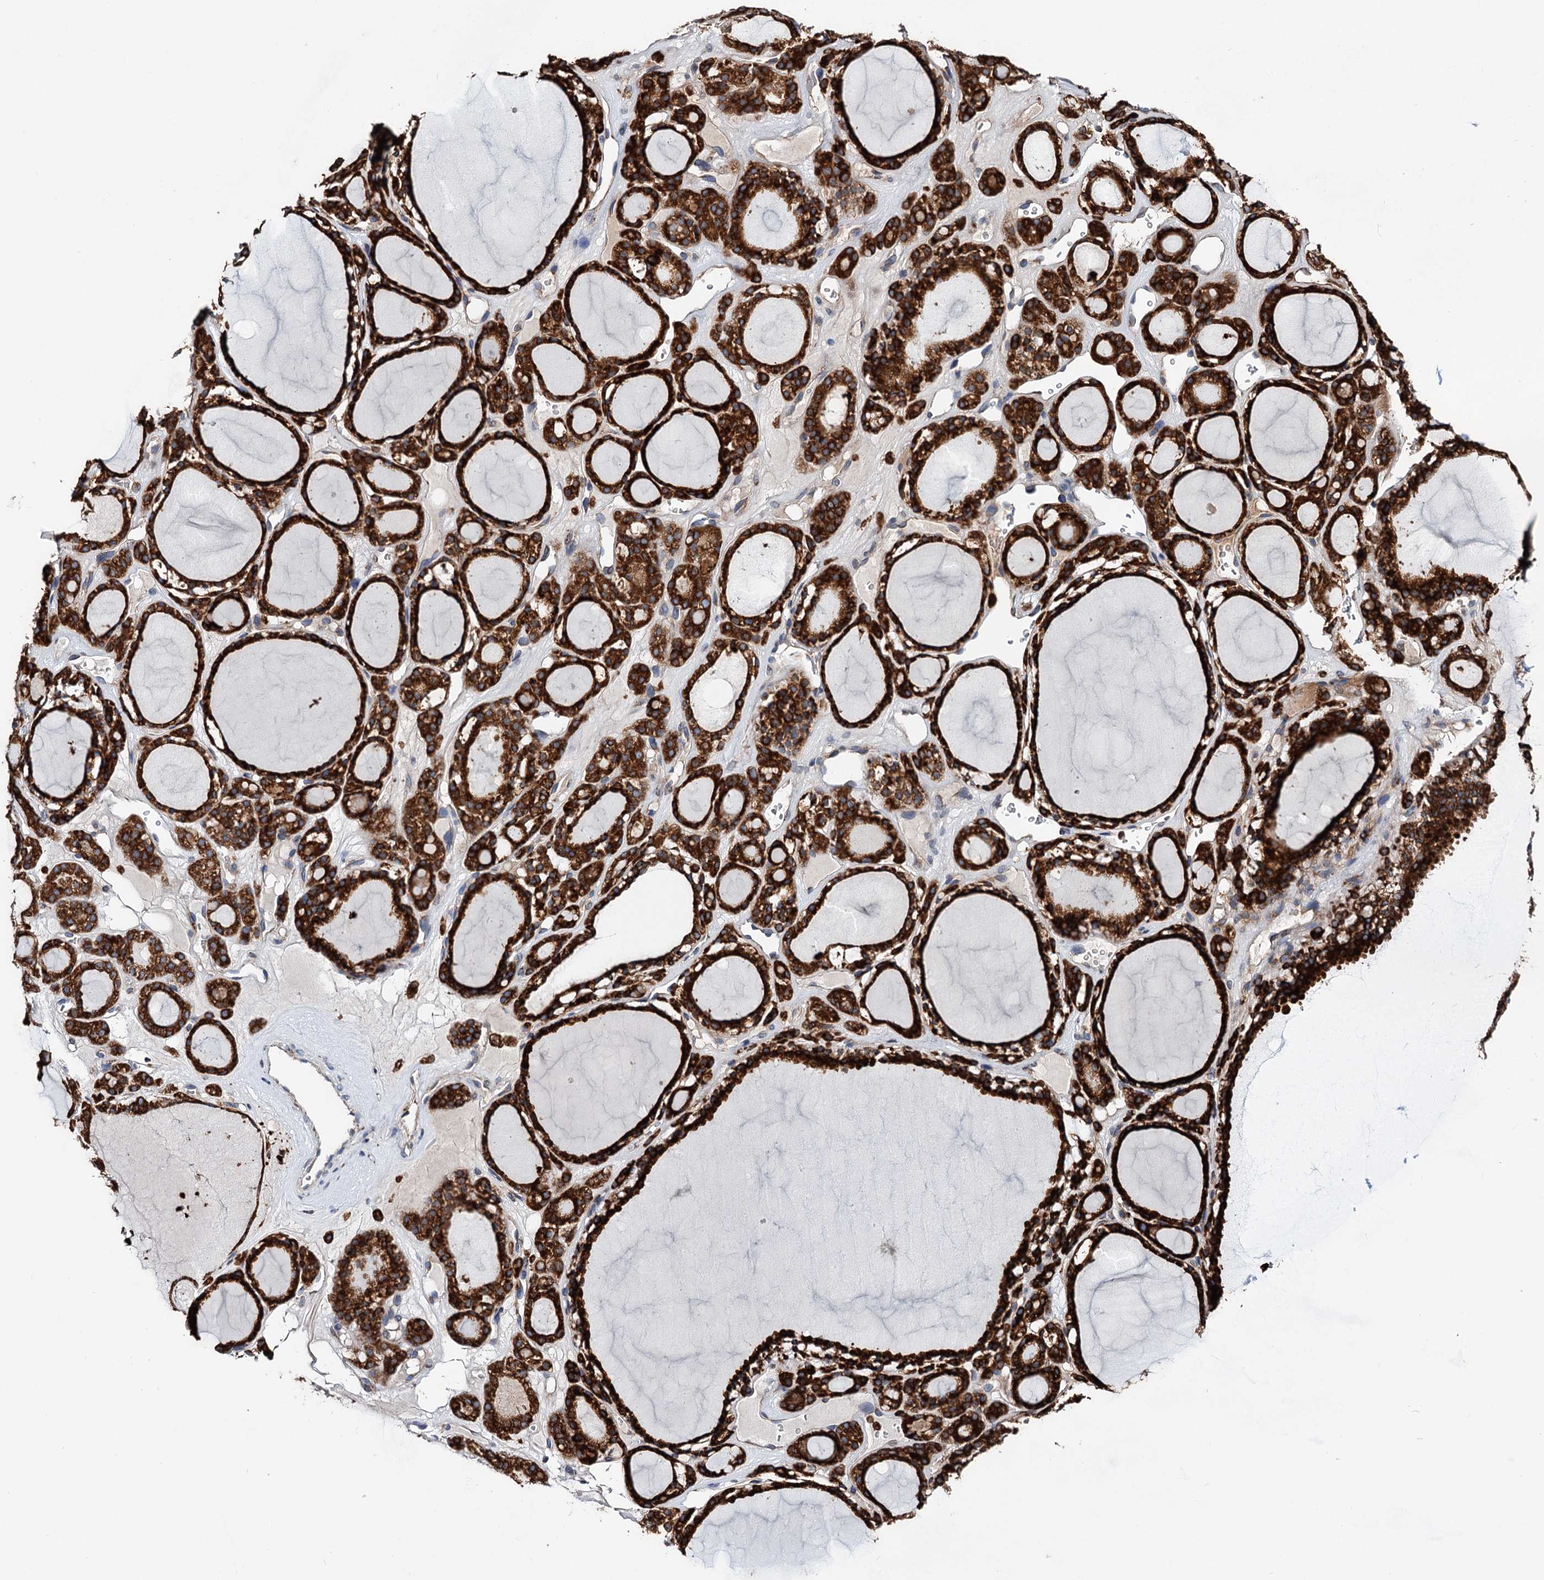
{"staining": {"intensity": "strong", "quantity": ">75%", "location": "cytoplasmic/membranous"}, "tissue": "thyroid gland", "cell_type": "Glandular cells", "image_type": "normal", "snomed": [{"axis": "morphology", "description": "Normal tissue, NOS"}, {"axis": "topography", "description": "Thyroid gland"}], "caption": "Glandular cells show high levels of strong cytoplasmic/membranous expression in about >75% of cells in benign human thyroid gland.", "gene": "ERP29", "patient": {"sex": "female", "age": 28}}